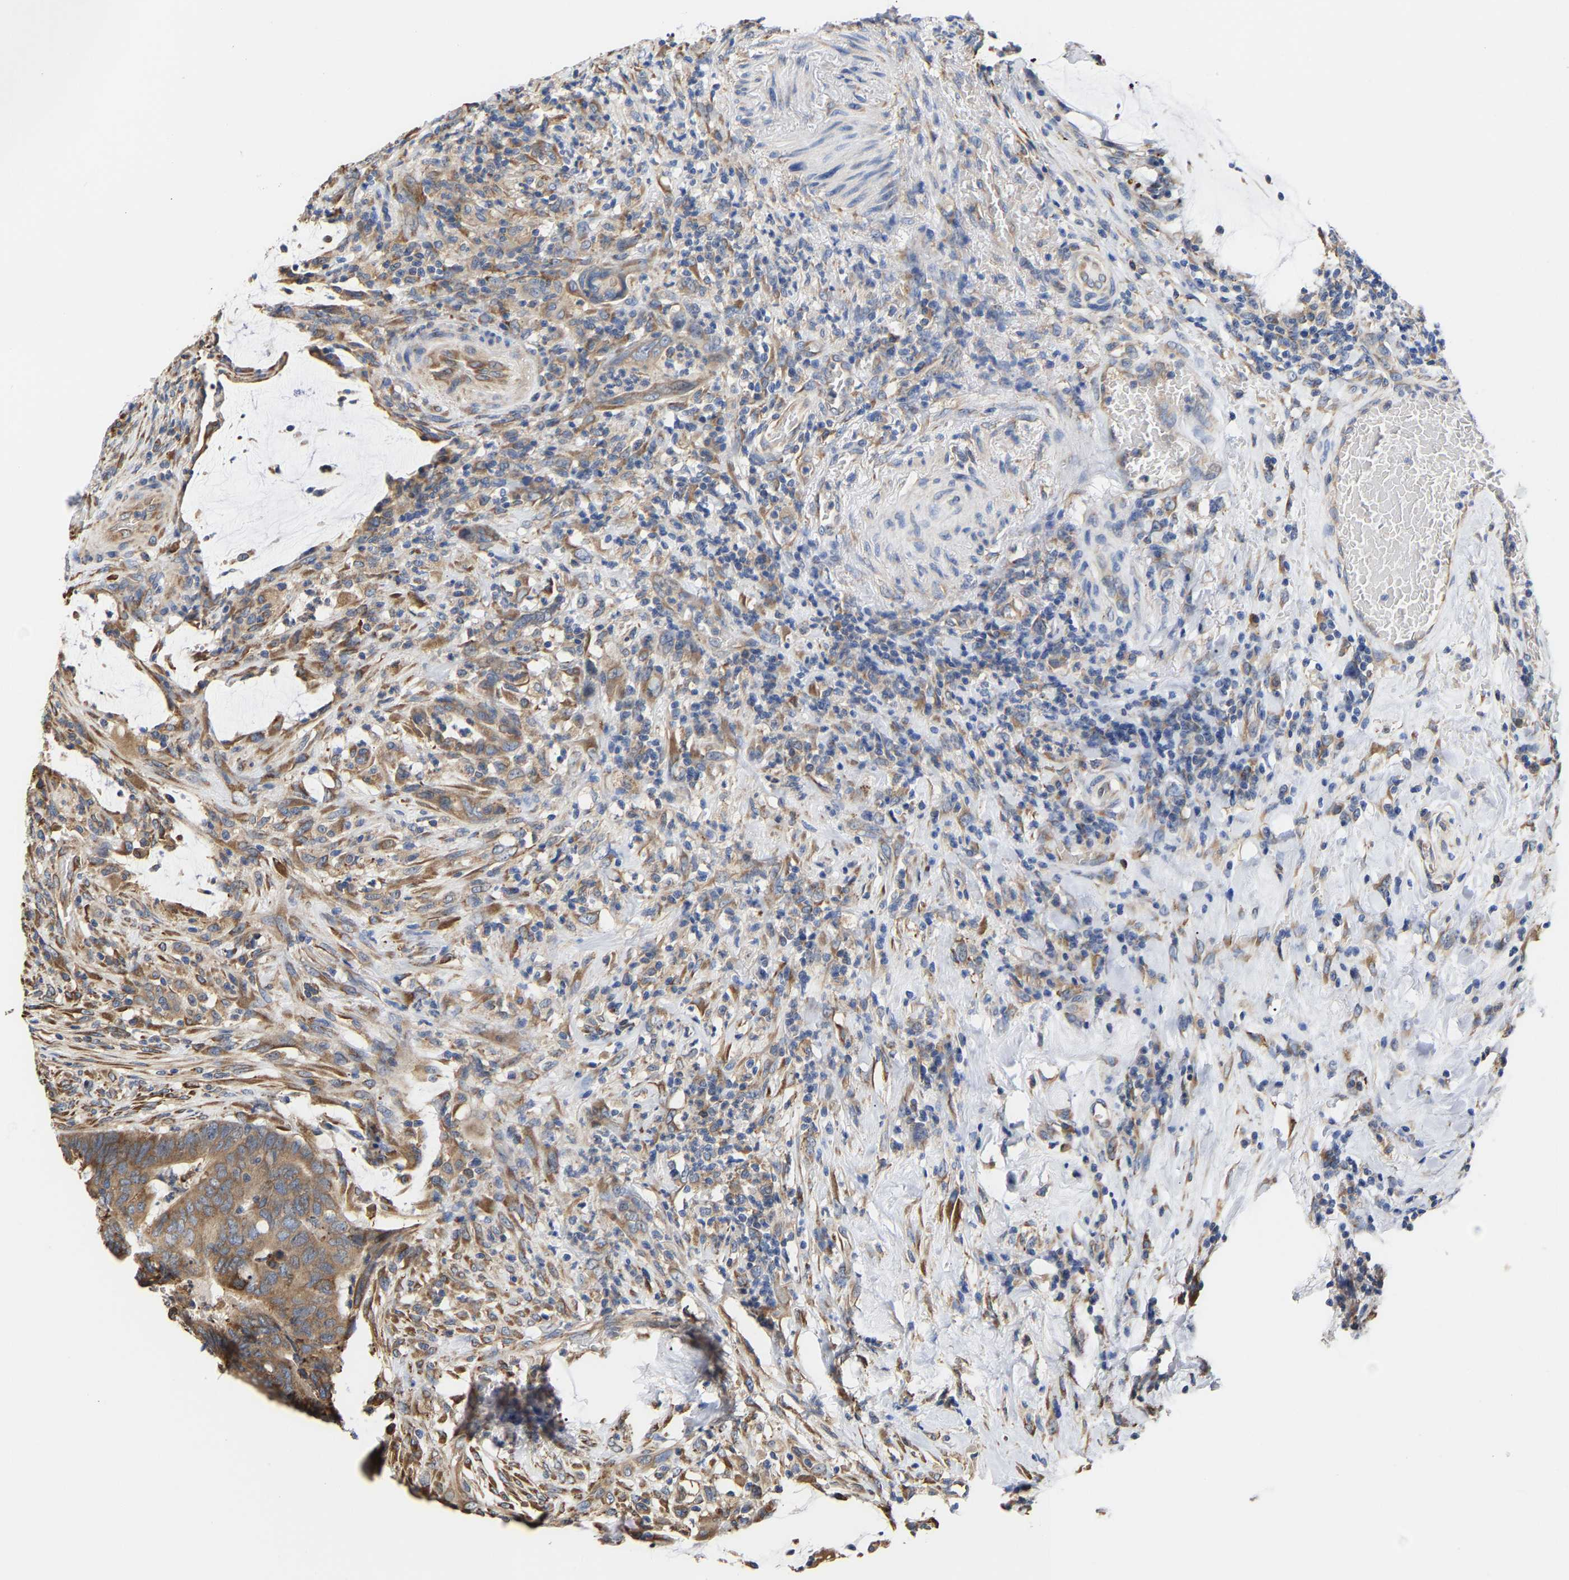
{"staining": {"intensity": "moderate", "quantity": ">75%", "location": "cytoplasmic/membranous"}, "tissue": "colorectal cancer", "cell_type": "Tumor cells", "image_type": "cancer", "snomed": [{"axis": "morphology", "description": "Normal tissue, NOS"}, {"axis": "morphology", "description": "Adenocarcinoma, NOS"}, {"axis": "topography", "description": "Rectum"}, {"axis": "topography", "description": "Peripheral nerve tissue"}], "caption": "IHC (DAB) staining of colorectal cancer (adenocarcinoma) shows moderate cytoplasmic/membranous protein expression in approximately >75% of tumor cells.", "gene": "ARAP1", "patient": {"sex": "male", "age": 92}}